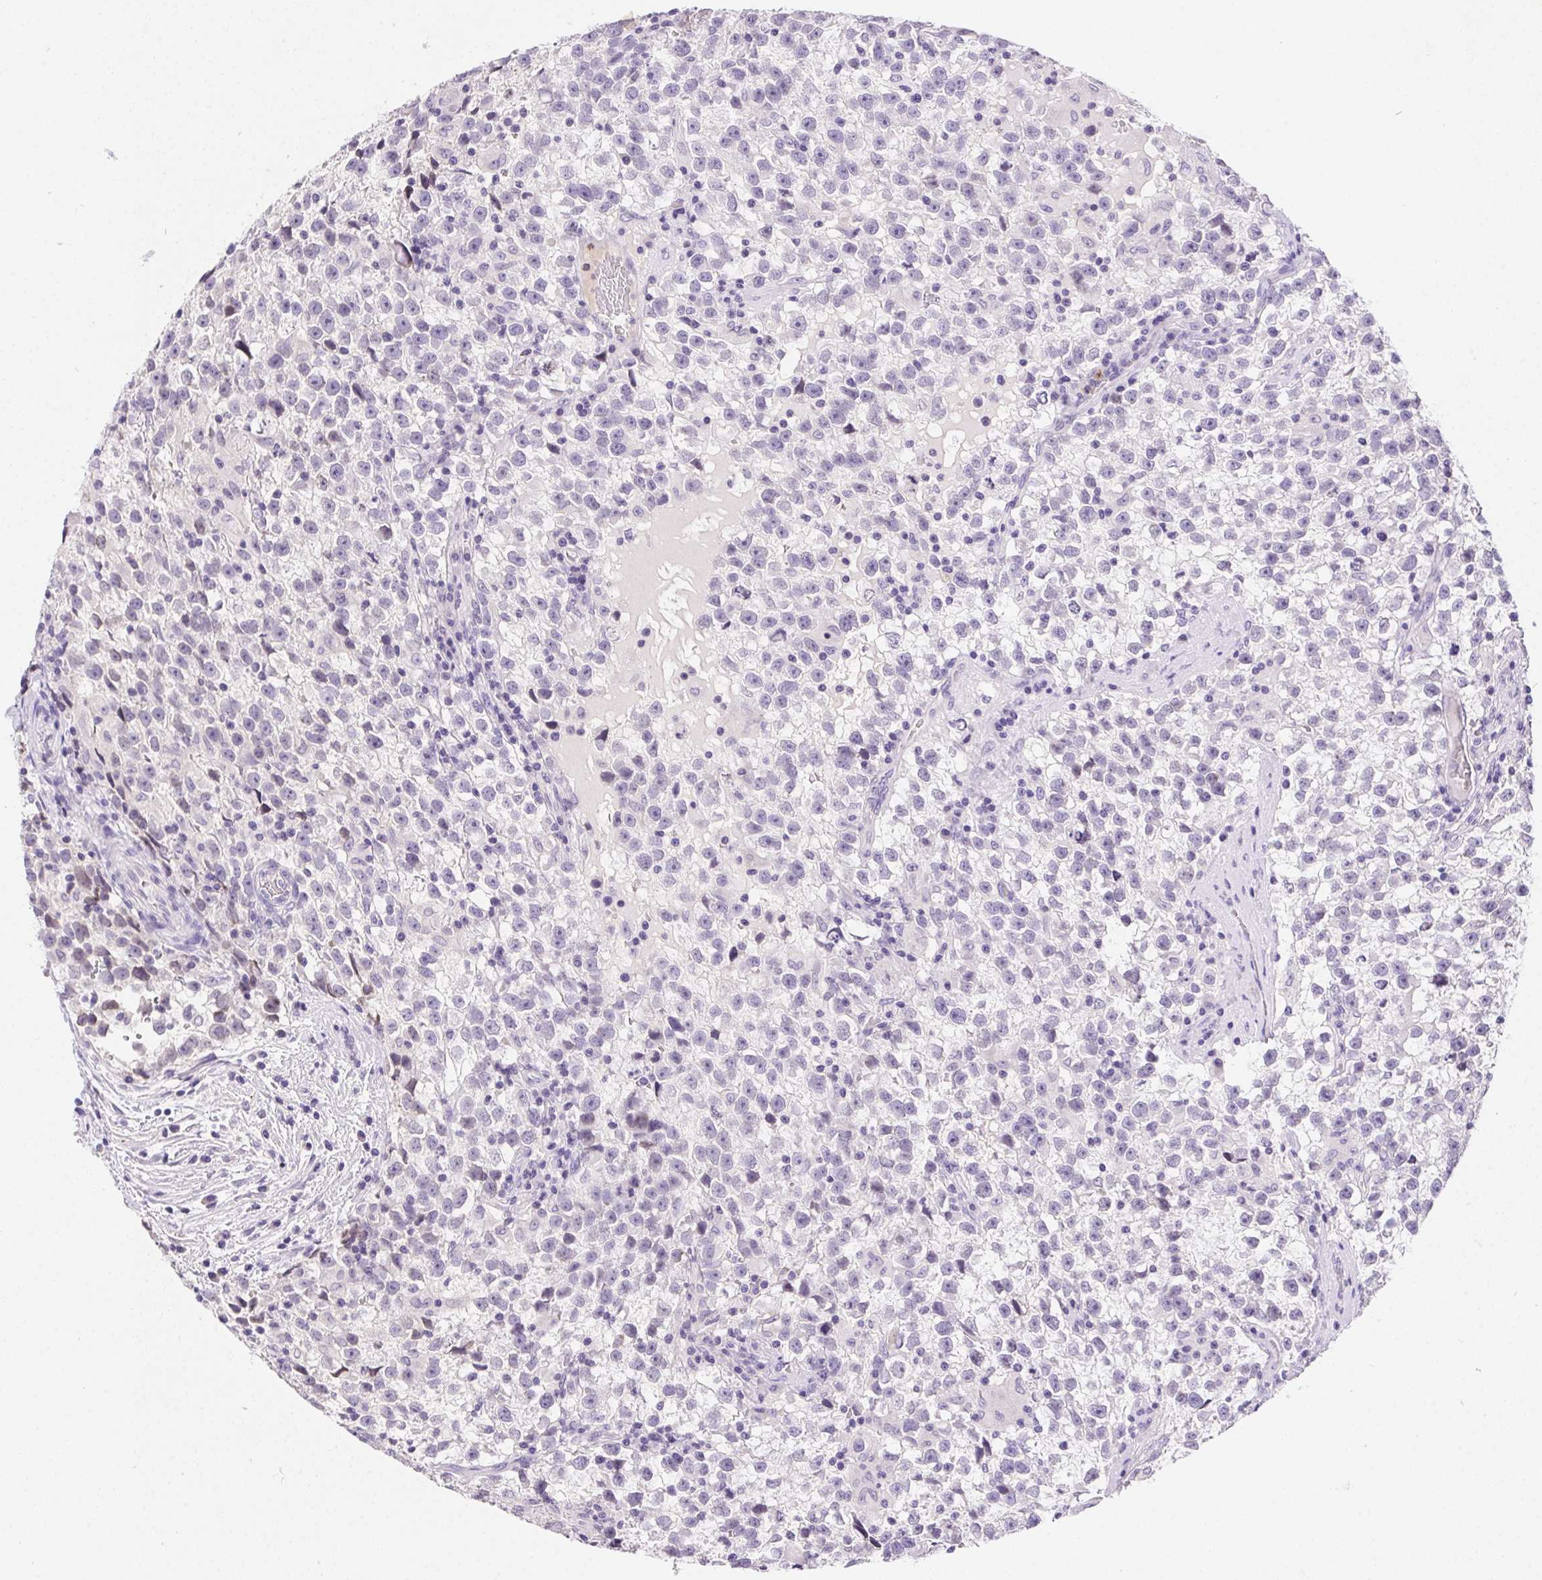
{"staining": {"intensity": "negative", "quantity": "none", "location": "none"}, "tissue": "testis cancer", "cell_type": "Tumor cells", "image_type": "cancer", "snomed": [{"axis": "morphology", "description": "Seminoma, NOS"}, {"axis": "topography", "description": "Testis"}], "caption": "This is an immunohistochemistry (IHC) photomicrograph of human testis cancer. There is no expression in tumor cells.", "gene": "SSTR4", "patient": {"sex": "male", "age": 31}}